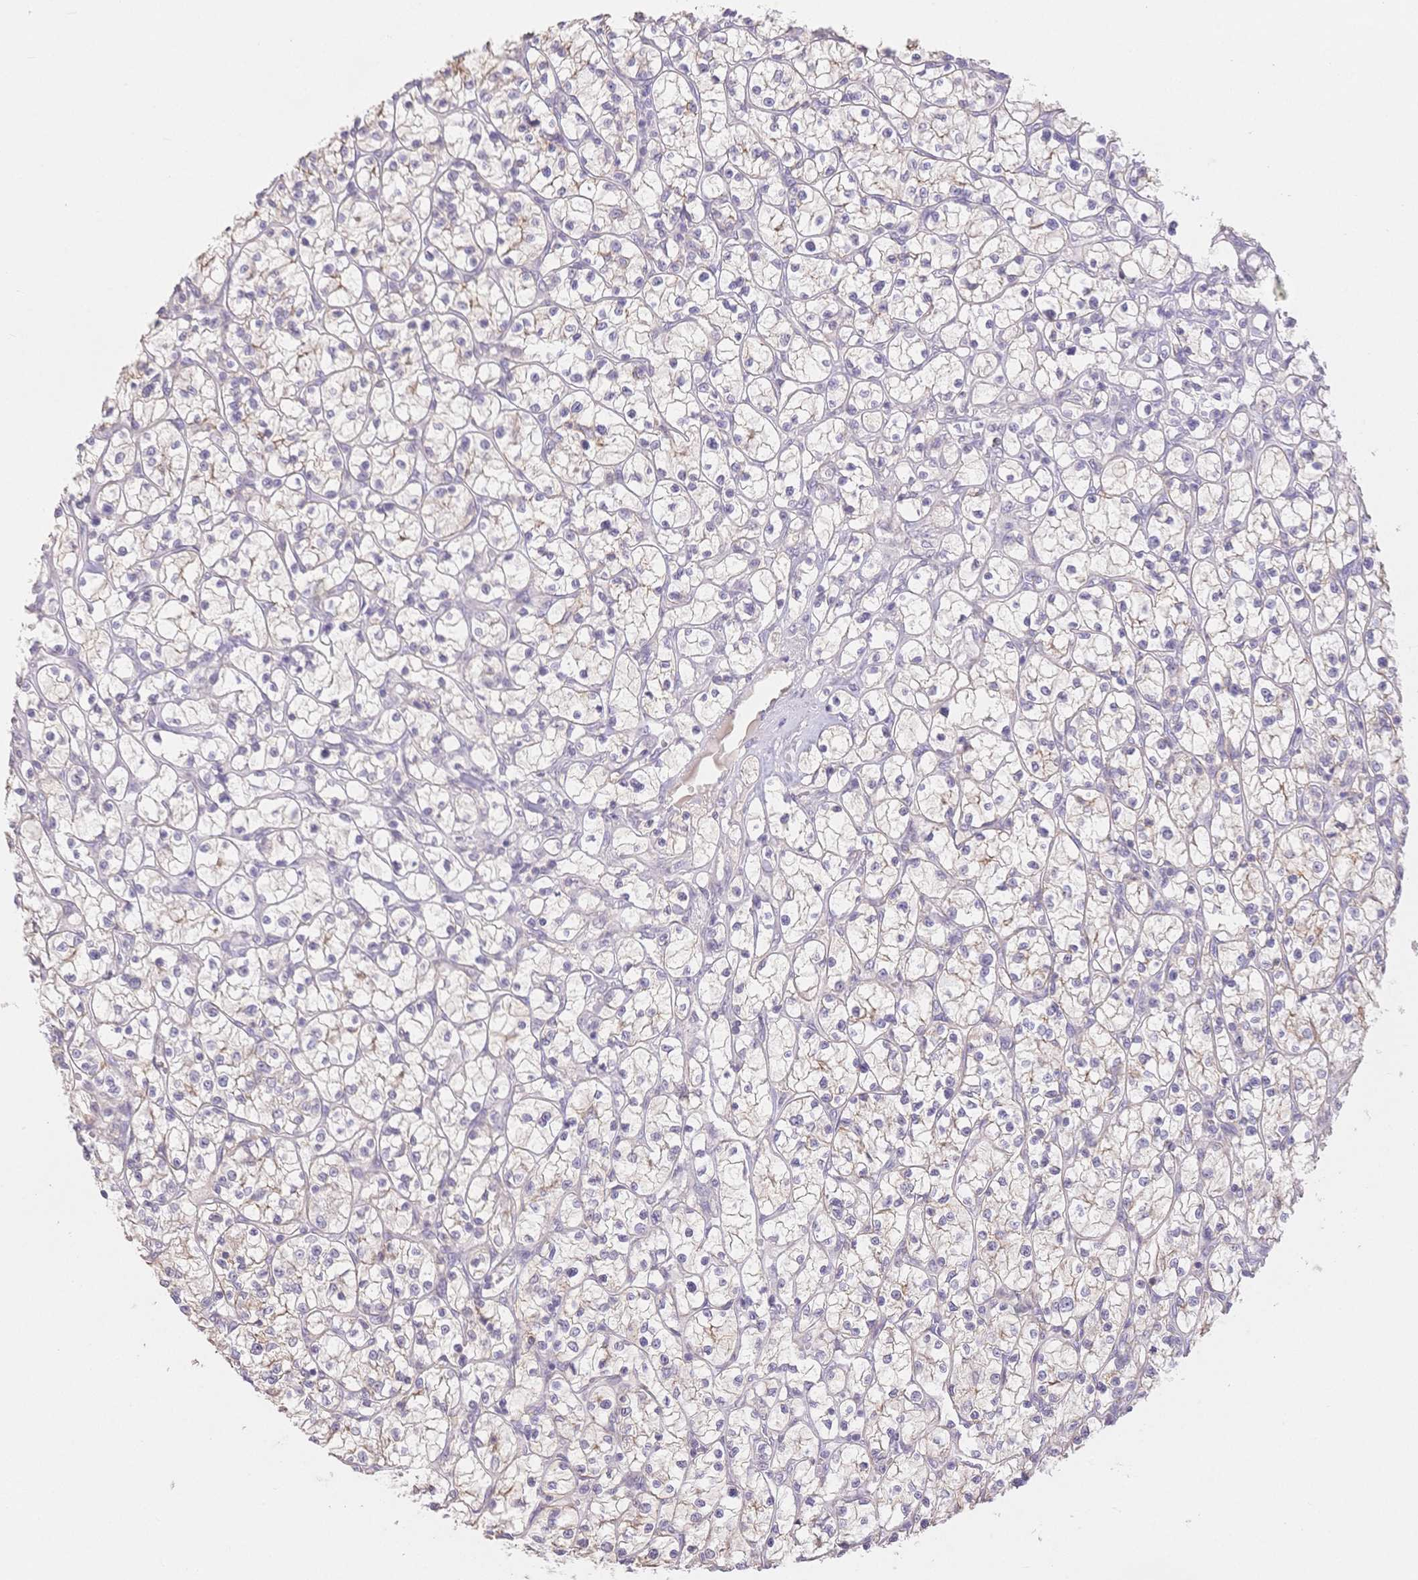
{"staining": {"intensity": "weak", "quantity": "<25%", "location": "cytoplasmic/membranous"}, "tissue": "renal cancer", "cell_type": "Tumor cells", "image_type": "cancer", "snomed": [{"axis": "morphology", "description": "Adenocarcinoma, NOS"}, {"axis": "topography", "description": "Kidney"}], "caption": "Tumor cells show no significant expression in renal cancer.", "gene": "SUV39H2", "patient": {"sex": "female", "age": 64}}